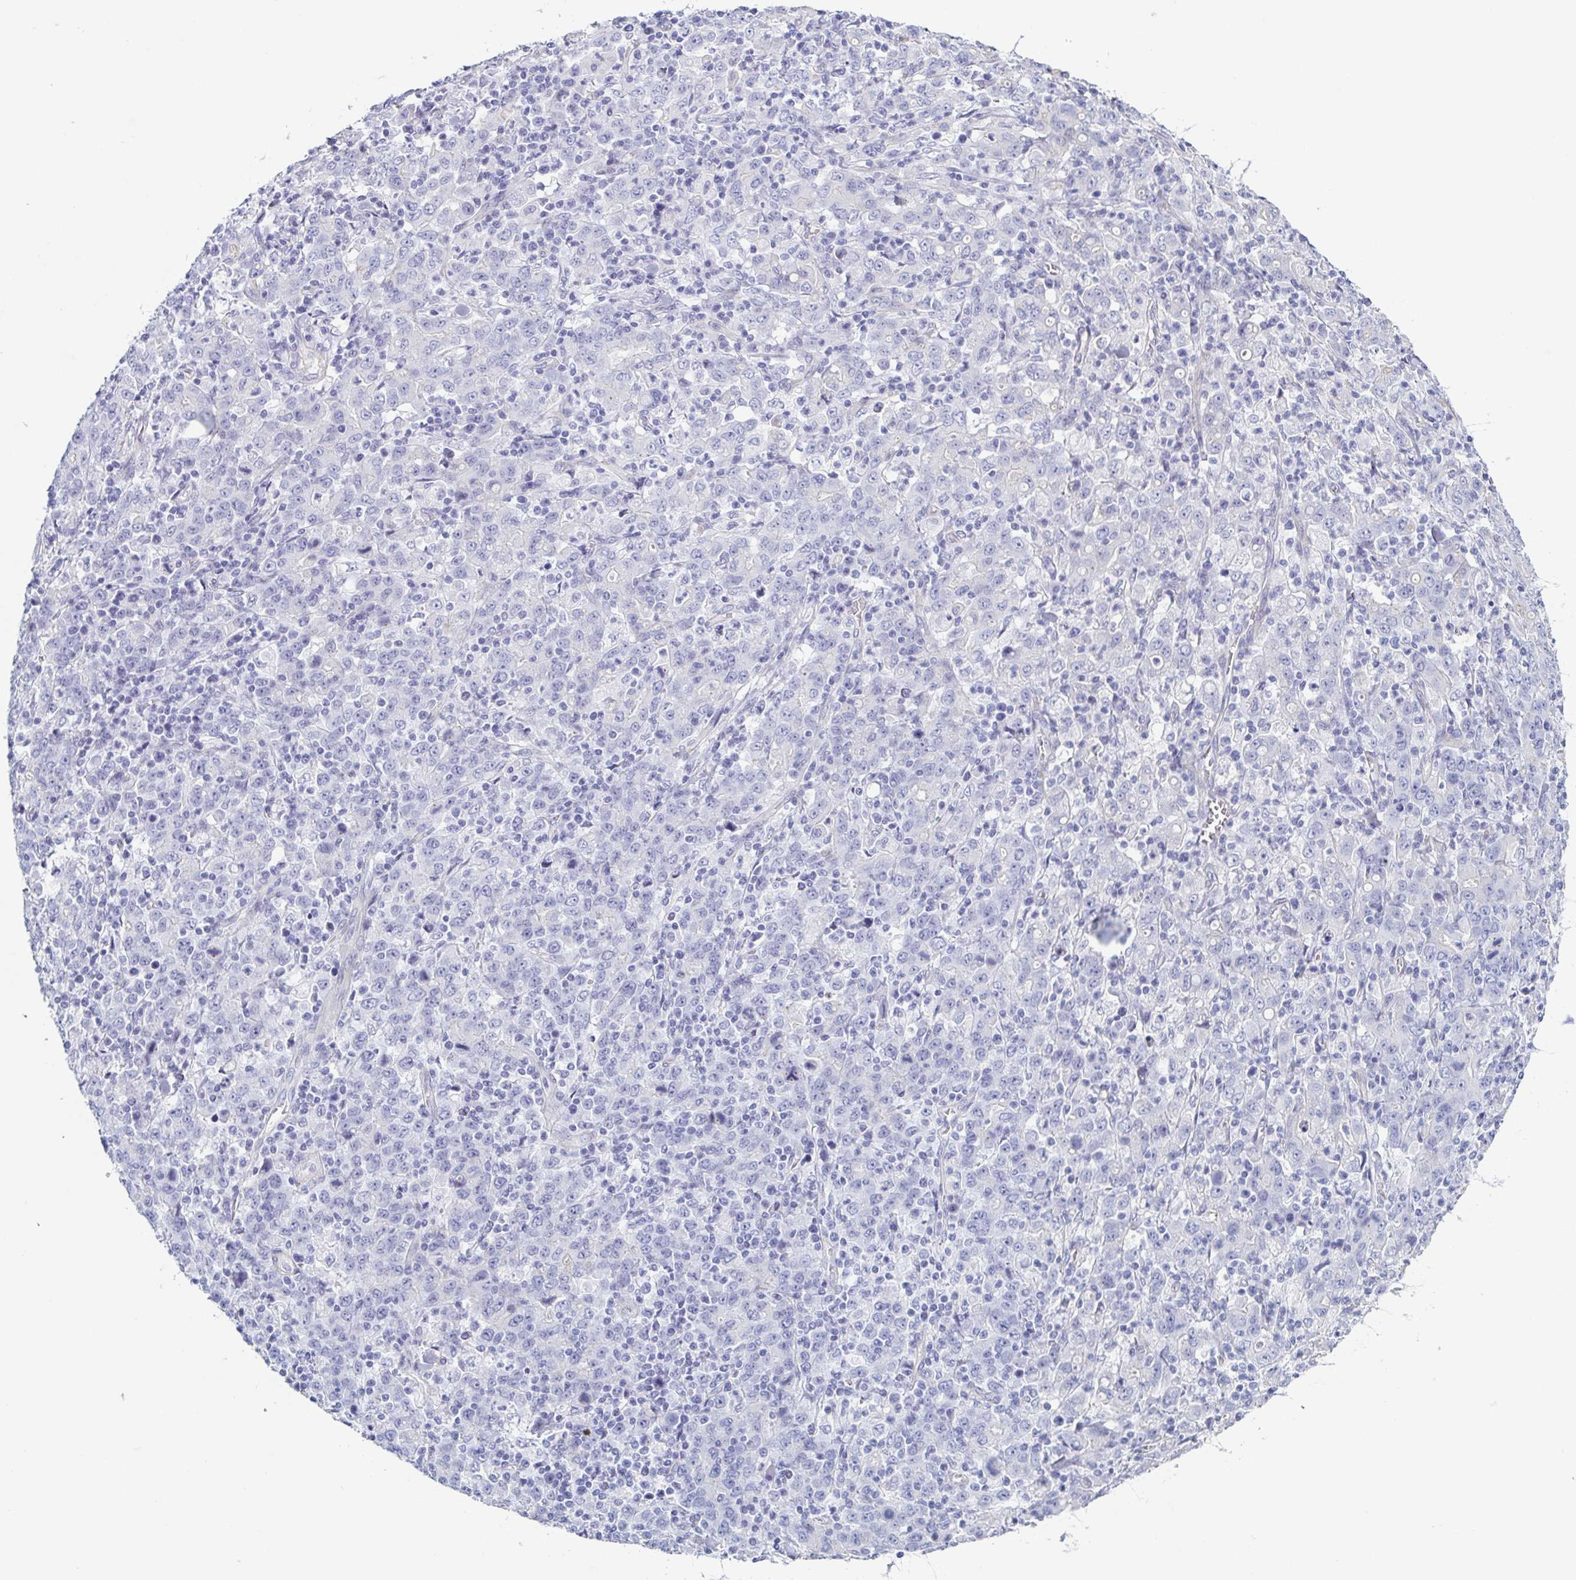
{"staining": {"intensity": "negative", "quantity": "none", "location": "none"}, "tissue": "stomach cancer", "cell_type": "Tumor cells", "image_type": "cancer", "snomed": [{"axis": "morphology", "description": "Adenocarcinoma, NOS"}, {"axis": "topography", "description": "Stomach, upper"}], "caption": "Human stomach adenocarcinoma stained for a protein using immunohistochemistry displays no expression in tumor cells.", "gene": "PRR4", "patient": {"sex": "male", "age": 69}}